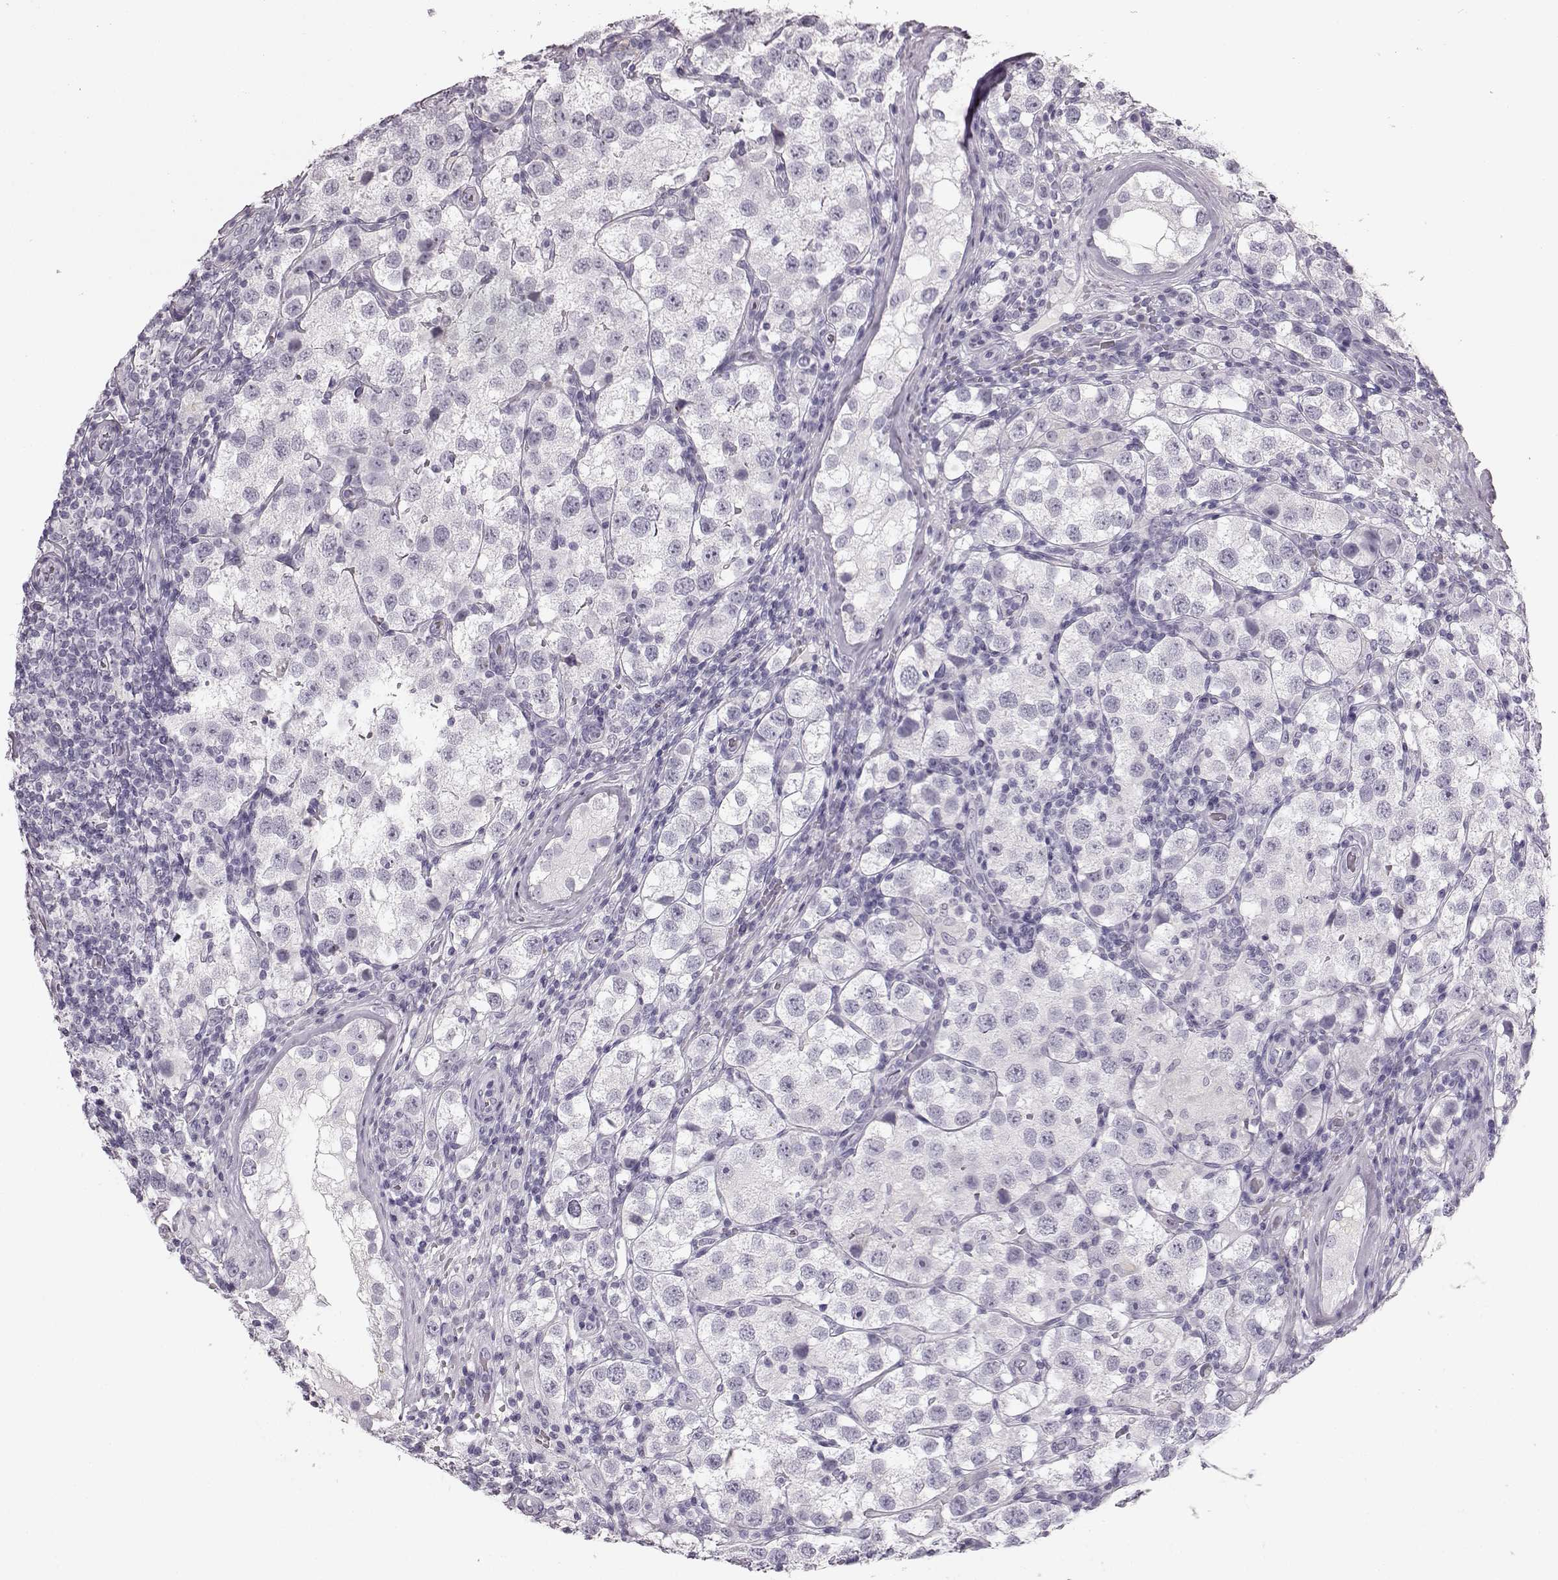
{"staining": {"intensity": "negative", "quantity": "none", "location": "none"}, "tissue": "testis cancer", "cell_type": "Tumor cells", "image_type": "cancer", "snomed": [{"axis": "morphology", "description": "Seminoma, NOS"}, {"axis": "topography", "description": "Testis"}], "caption": "This micrograph is of seminoma (testis) stained with immunohistochemistry (IHC) to label a protein in brown with the nuclei are counter-stained blue. There is no positivity in tumor cells.", "gene": "BFSP2", "patient": {"sex": "male", "age": 37}}